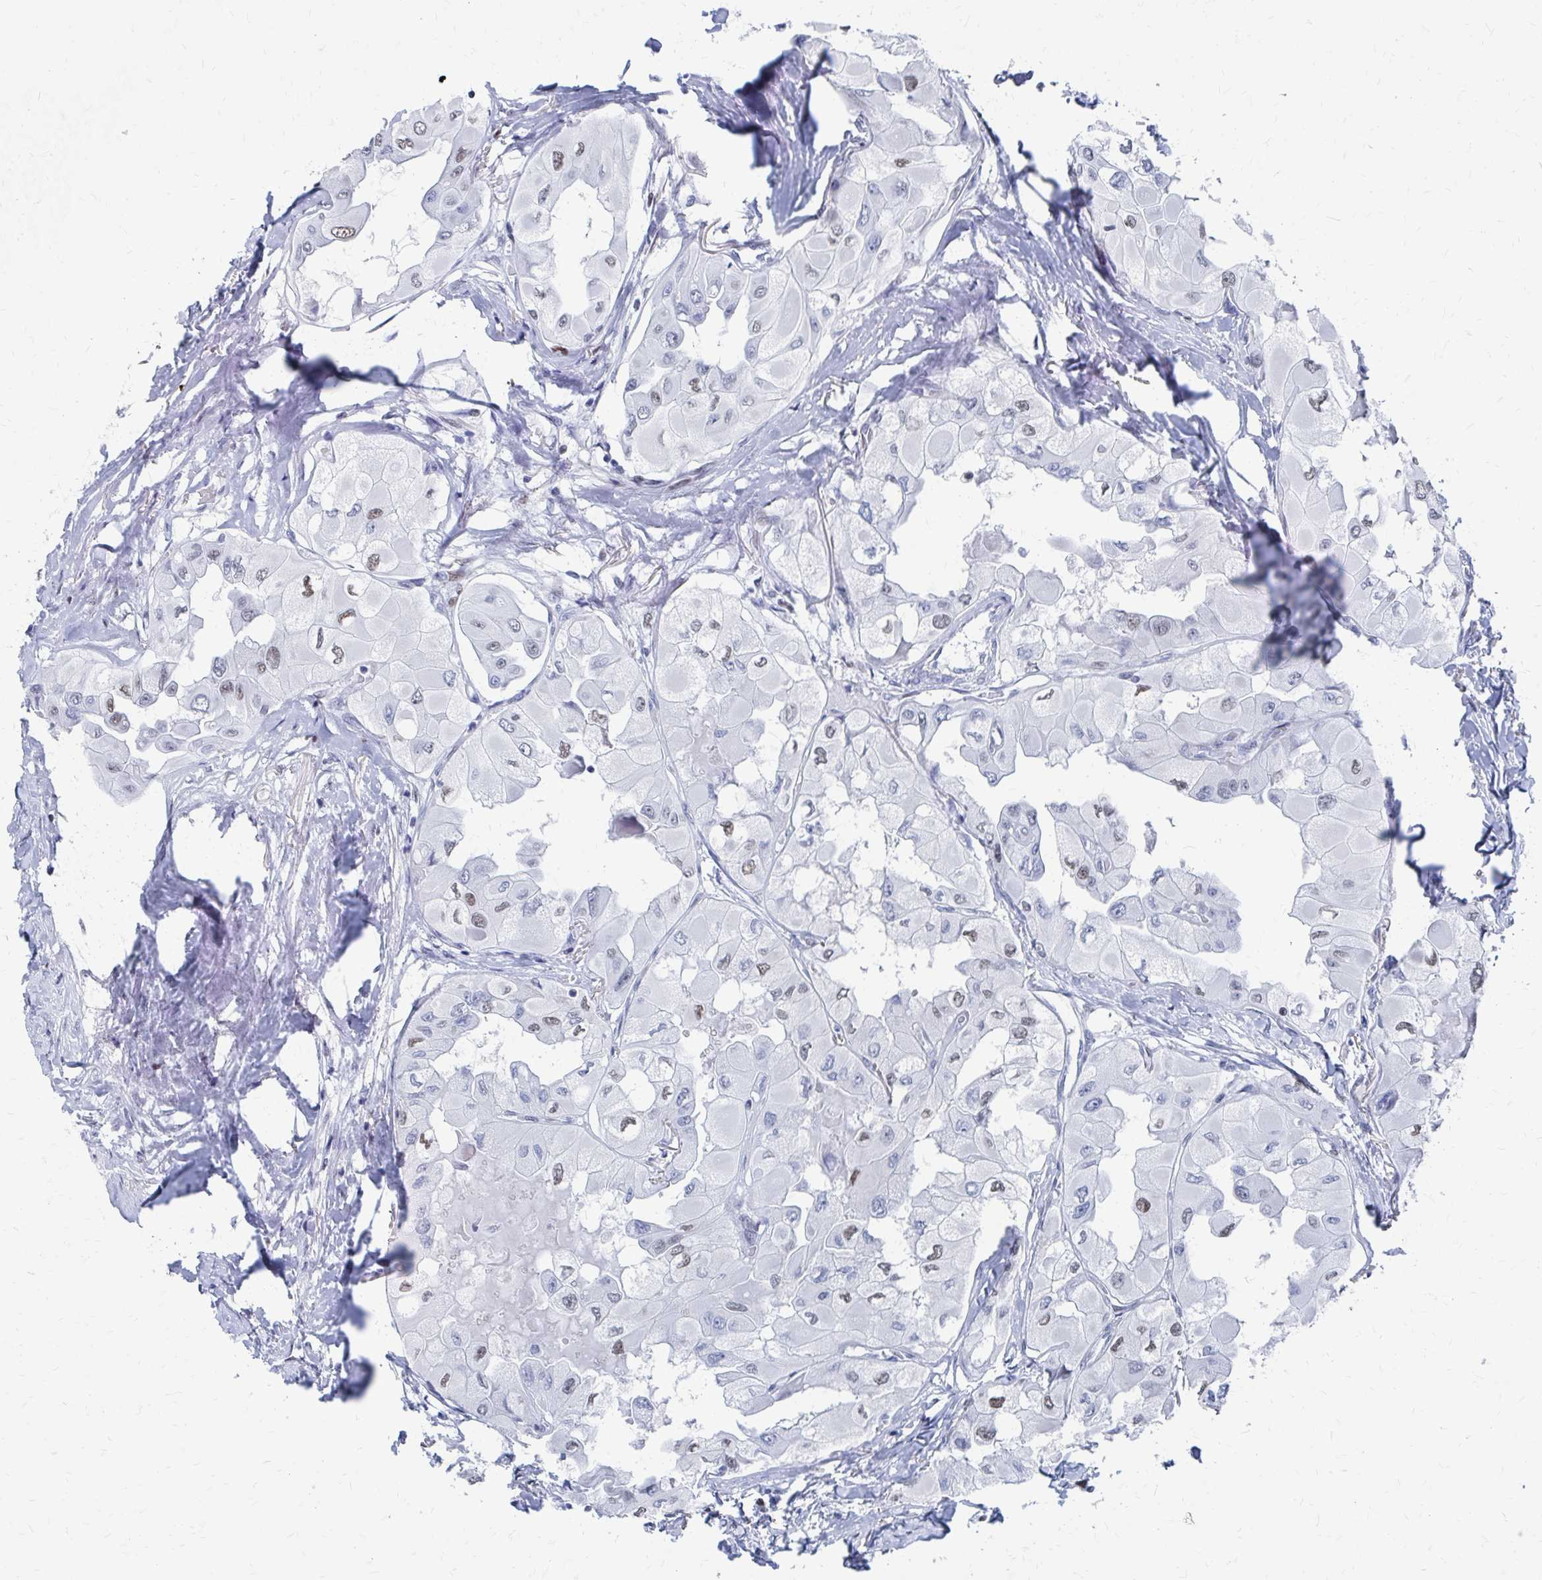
{"staining": {"intensity": "weak", "quantity": "25%-75%", "location": "nuclear"}, "tissue": "thyroid cancer", "cell_type": "Tumor cells", "image_type": "cancer", "snomed": [{"axis": "morphology", "description": "Normal tissue, NOS"}, {"axis": "morphology", "description": "Papillary adenocarcinoma, NOS"}, {"axis": "topography", "description": "Thyroid gland"}], "caption": "Immunohistochemistry (DAB) staining of human papillary adenocarcinoma (thyroid) shows weak nuclear protein staining in about 25%-75% of tumor cells.", "gene": "CDIN1", "patient": {"sex": "female", "age": 59}}